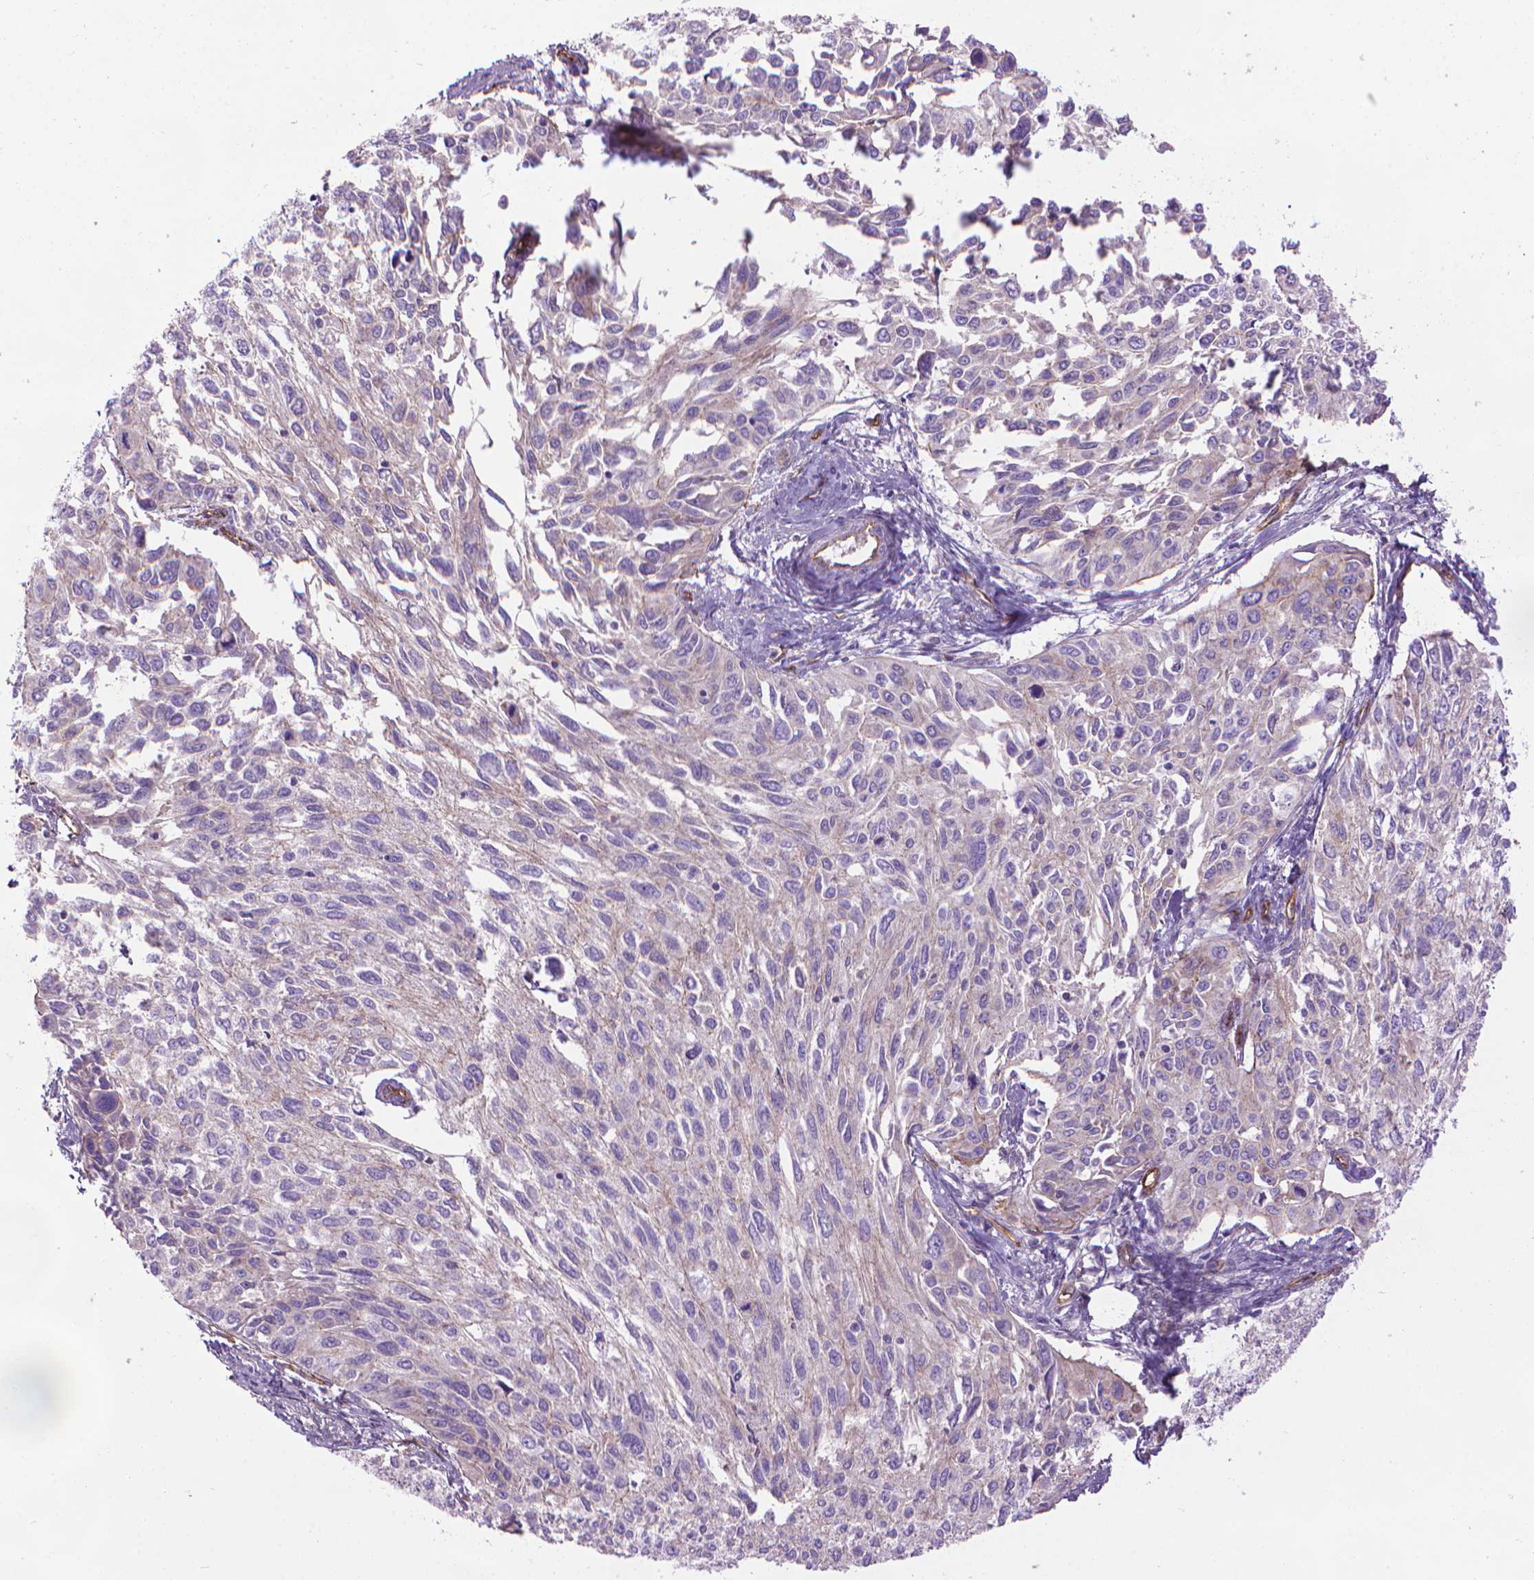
{"staining": {"intensity": "negative", "quantity": "none", "location": "none"}, "tissue": "cervical cancer", "cell_type": "Tumor cells", "image_type": "cancer", "snomed": [{"axis": "morphology", "description": "Squamous cell carcinoma, NOS"}, {"axis": "topography", "description": "Cervix"}], "caption": "A histopathology image of squamous cell carcinoma (cervical) stained for a protein displays no brown staining in tumor cells.", "gene": "TENT5A", "patient": {"sex": "female", "age": 50}}